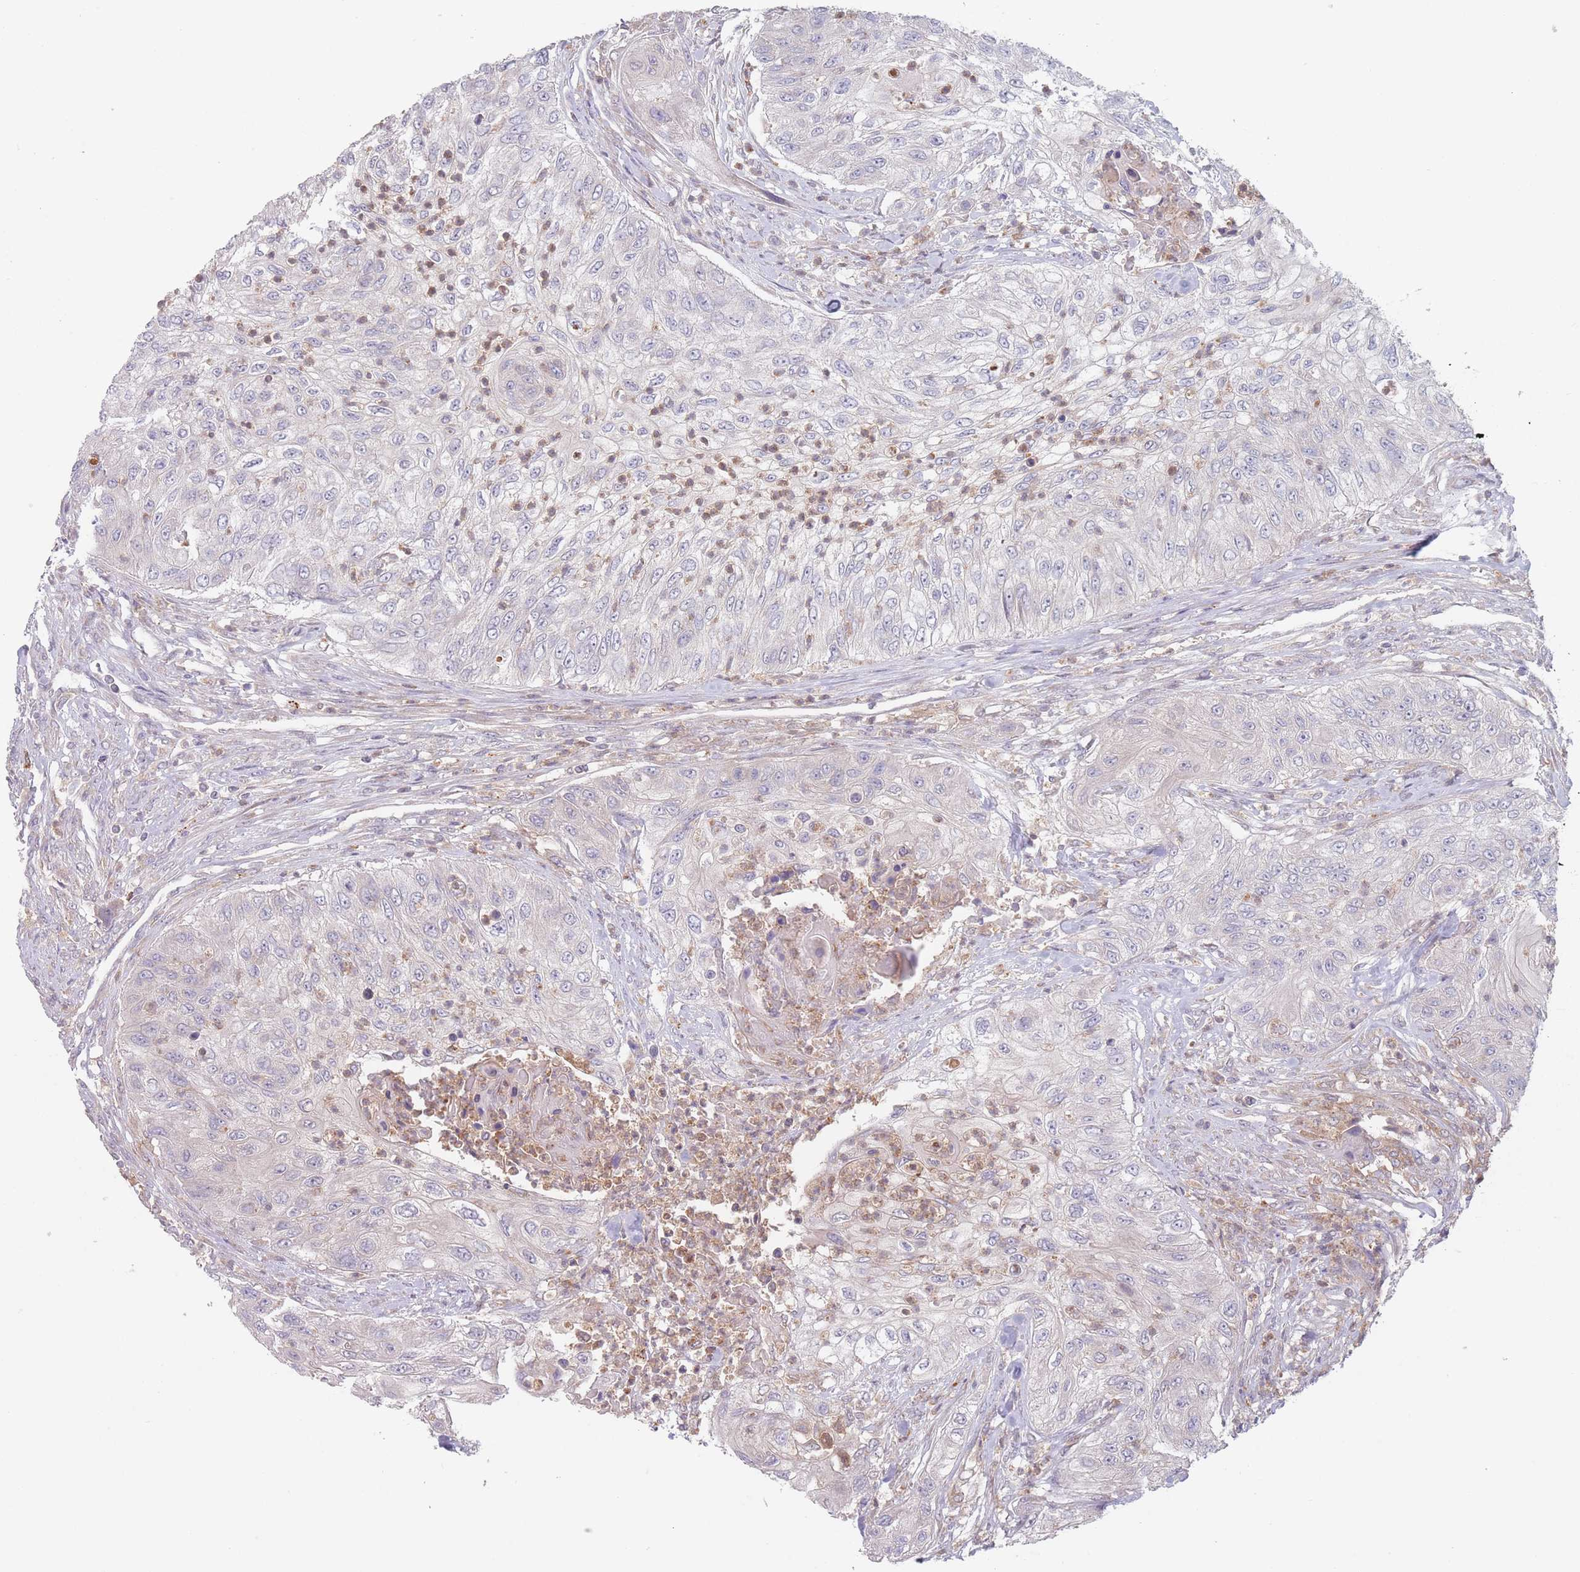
{"staining": {"intensity": "negative", "quantity": "none", "location": "none"}, "tissue": "urothelial cancer", "cell_type": "Tumor cells", "image_type": "cancer", "snomed": [{"axis": "morphology", "description": "Urothelial carcinoma, High grade"}, {"axis": "topography", "description": "Urinary bladder"}], "caption": "High magnification brightfield microscopy of urothelial carcinoma (high-grade) stained with DAB (3,3'-diaminobenzidine) (brown) and counterstained with hematoxylin (blue): tumor cells show no significant positivity.", "gene": "PPM1A", "patient": {"sex": "female", "age": 60}}